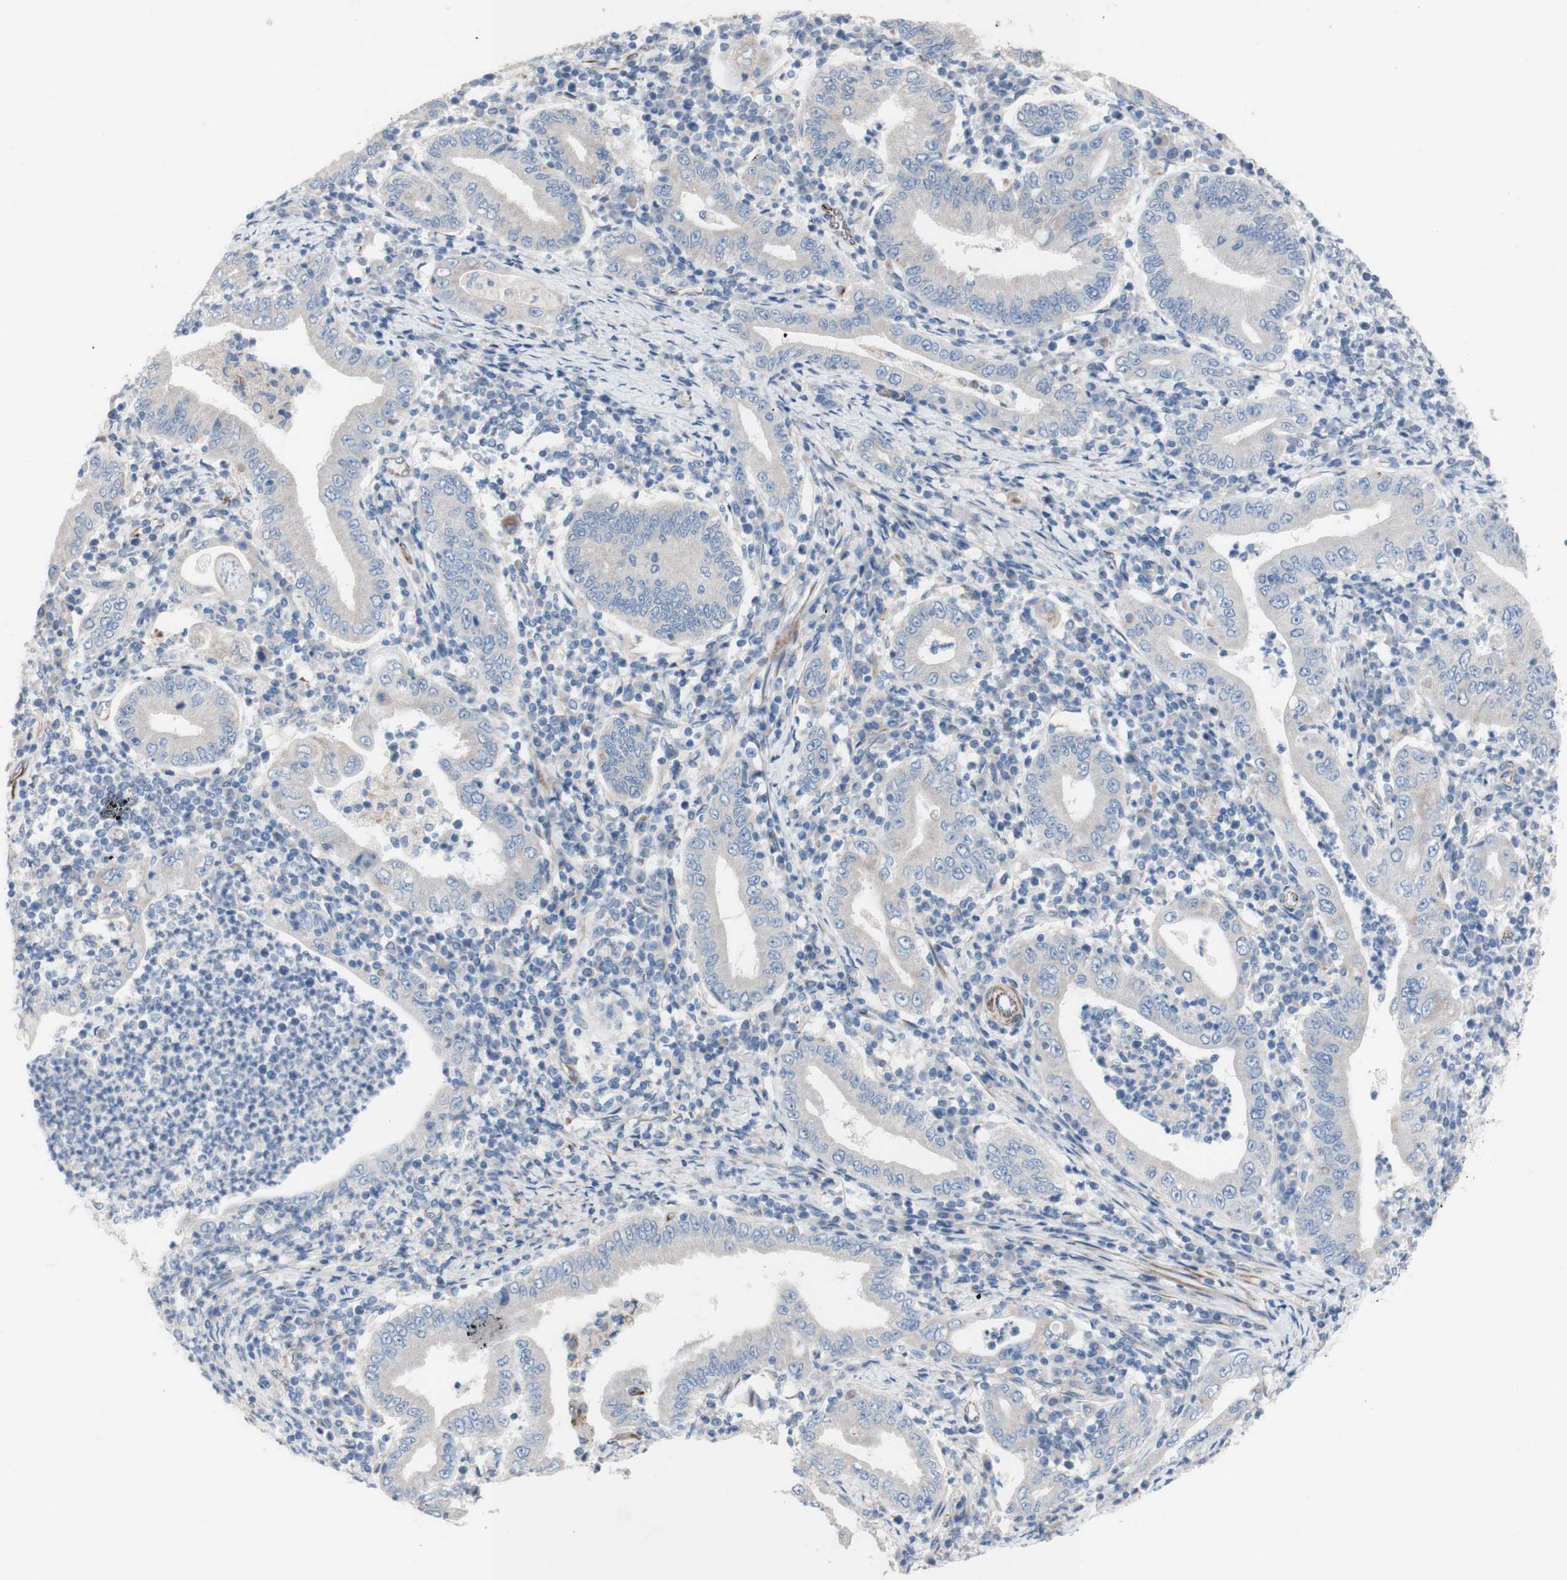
{"staining": {"intensity": "negative", "quantity": "none", "location": "none"}, "tissue": "stomach cancer", "cell_type": "Tumor cells", "image_type": "cancer", "snomed": [{"axis": "morphology", "description": "Normal tissue, NOS"}, {"axis": "morphology", "description": "Adenocarcinoma, NOS"}, {"axis": "topography", "description": "Esophagus"}, {"axis": "topography", "description": "Stomach, upper"}, {"axis": "topography", "description": "Peripheral nerve tissue"}], "caption": "The histopathology image demonstrates no staining of tumor cells in stomach cancer. The staining is performed using DAB (3,3'-diaminobenzidine) brown chromogen with nuclei counter-stained in using hematoxylin.", "gene": "AGPAT5", "patient": {"sex": "male", "age": 62}}